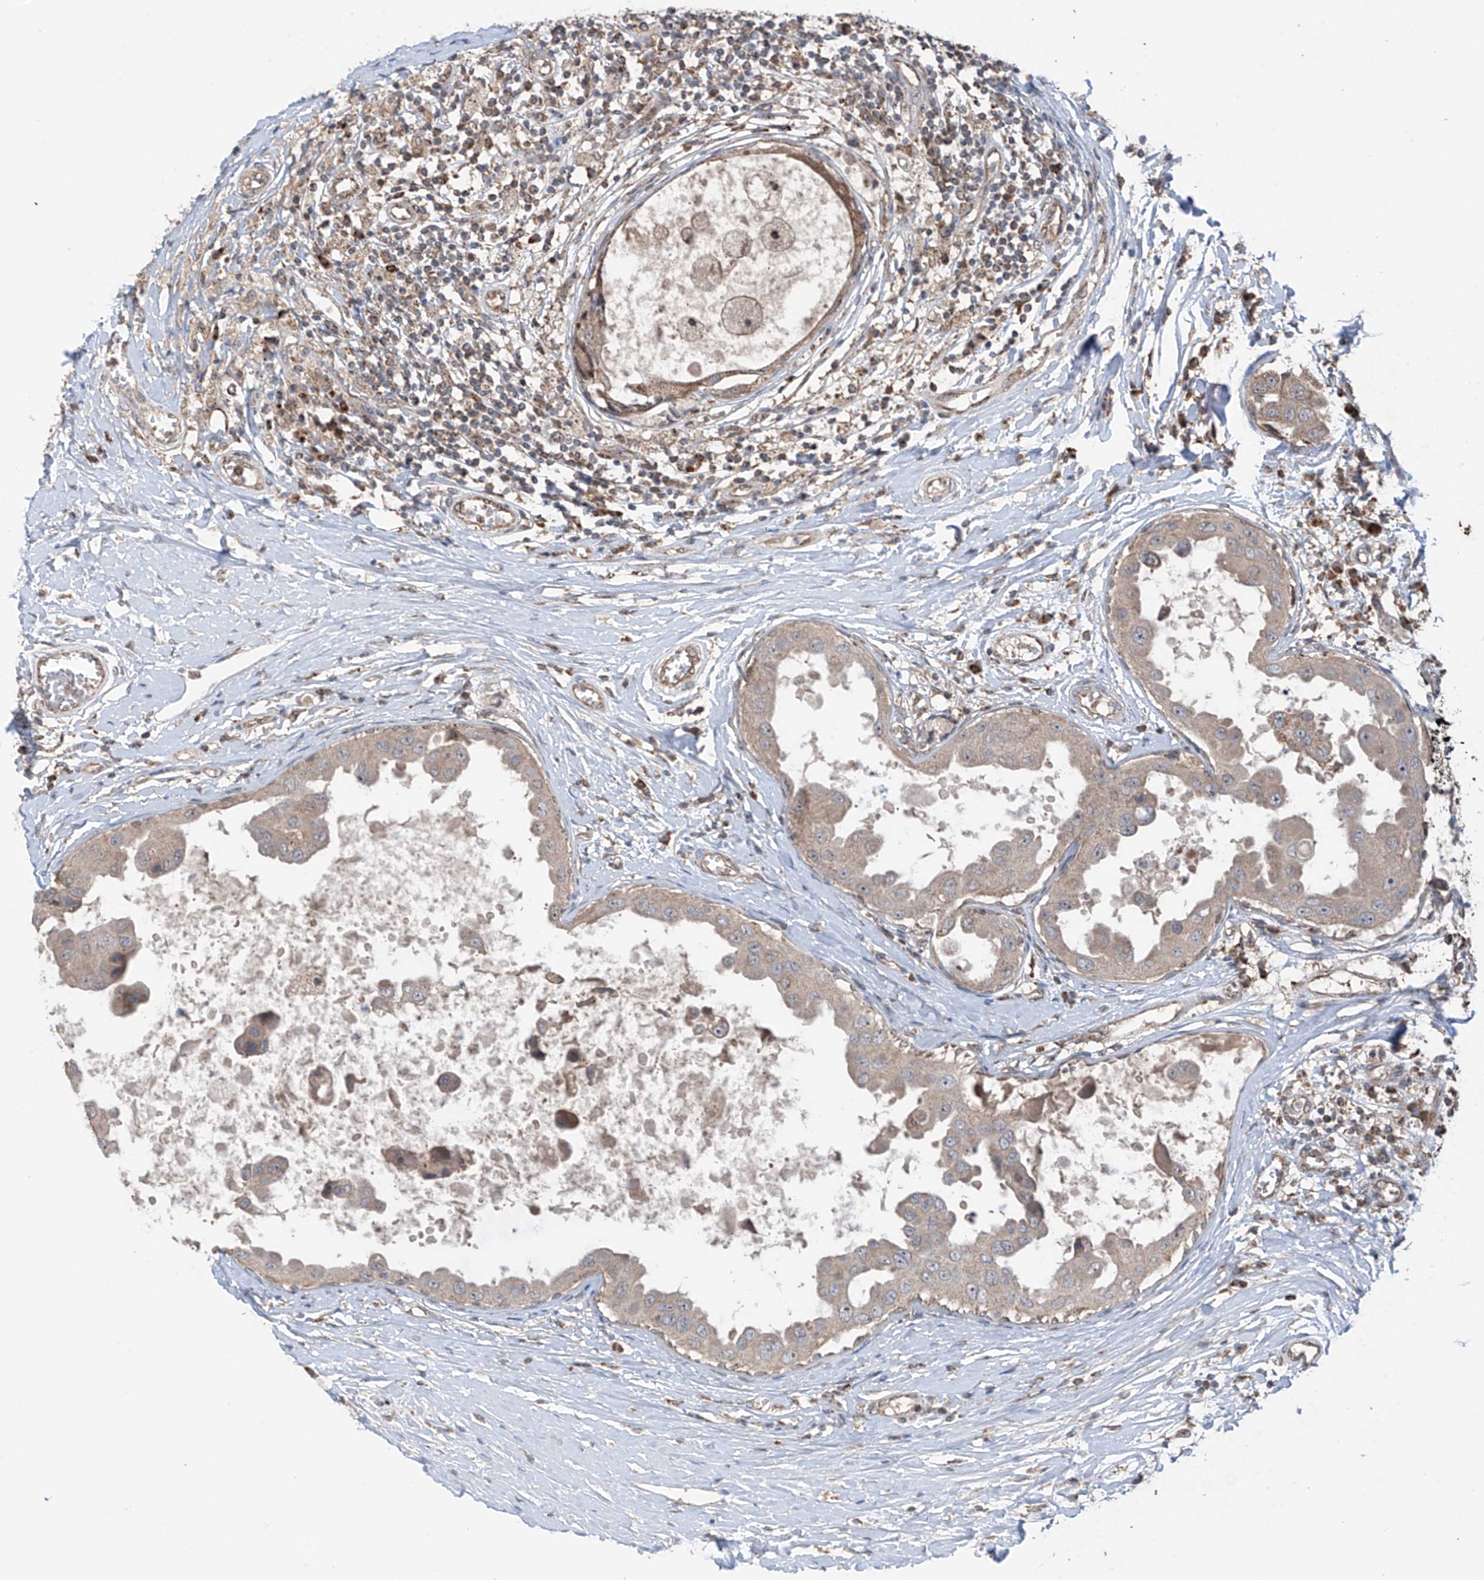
{"staining": {"intensity": "weak", "quantity": ">75%", "location": "cytoplasmic/membranous"}, "tissue": "breast cancer", "cell_type": "Tumor cells", "image_type": "cancer", "snomed": [{"axis": "morphology", "description": "Duct carcinoma"}, {"axis": "topography", "description": "Breast"}], "caption": "Immunohistochemistry (IHC) photomicrograph of breast cancer (intraductal carcinoma) stained for a protein (brown), which reveals low levels of weak cytoplasmic/membranous staining in approximately >75% of tumor cells.", "gene": "SAMD3", "patient": {"sex": "female", "age": 27}}